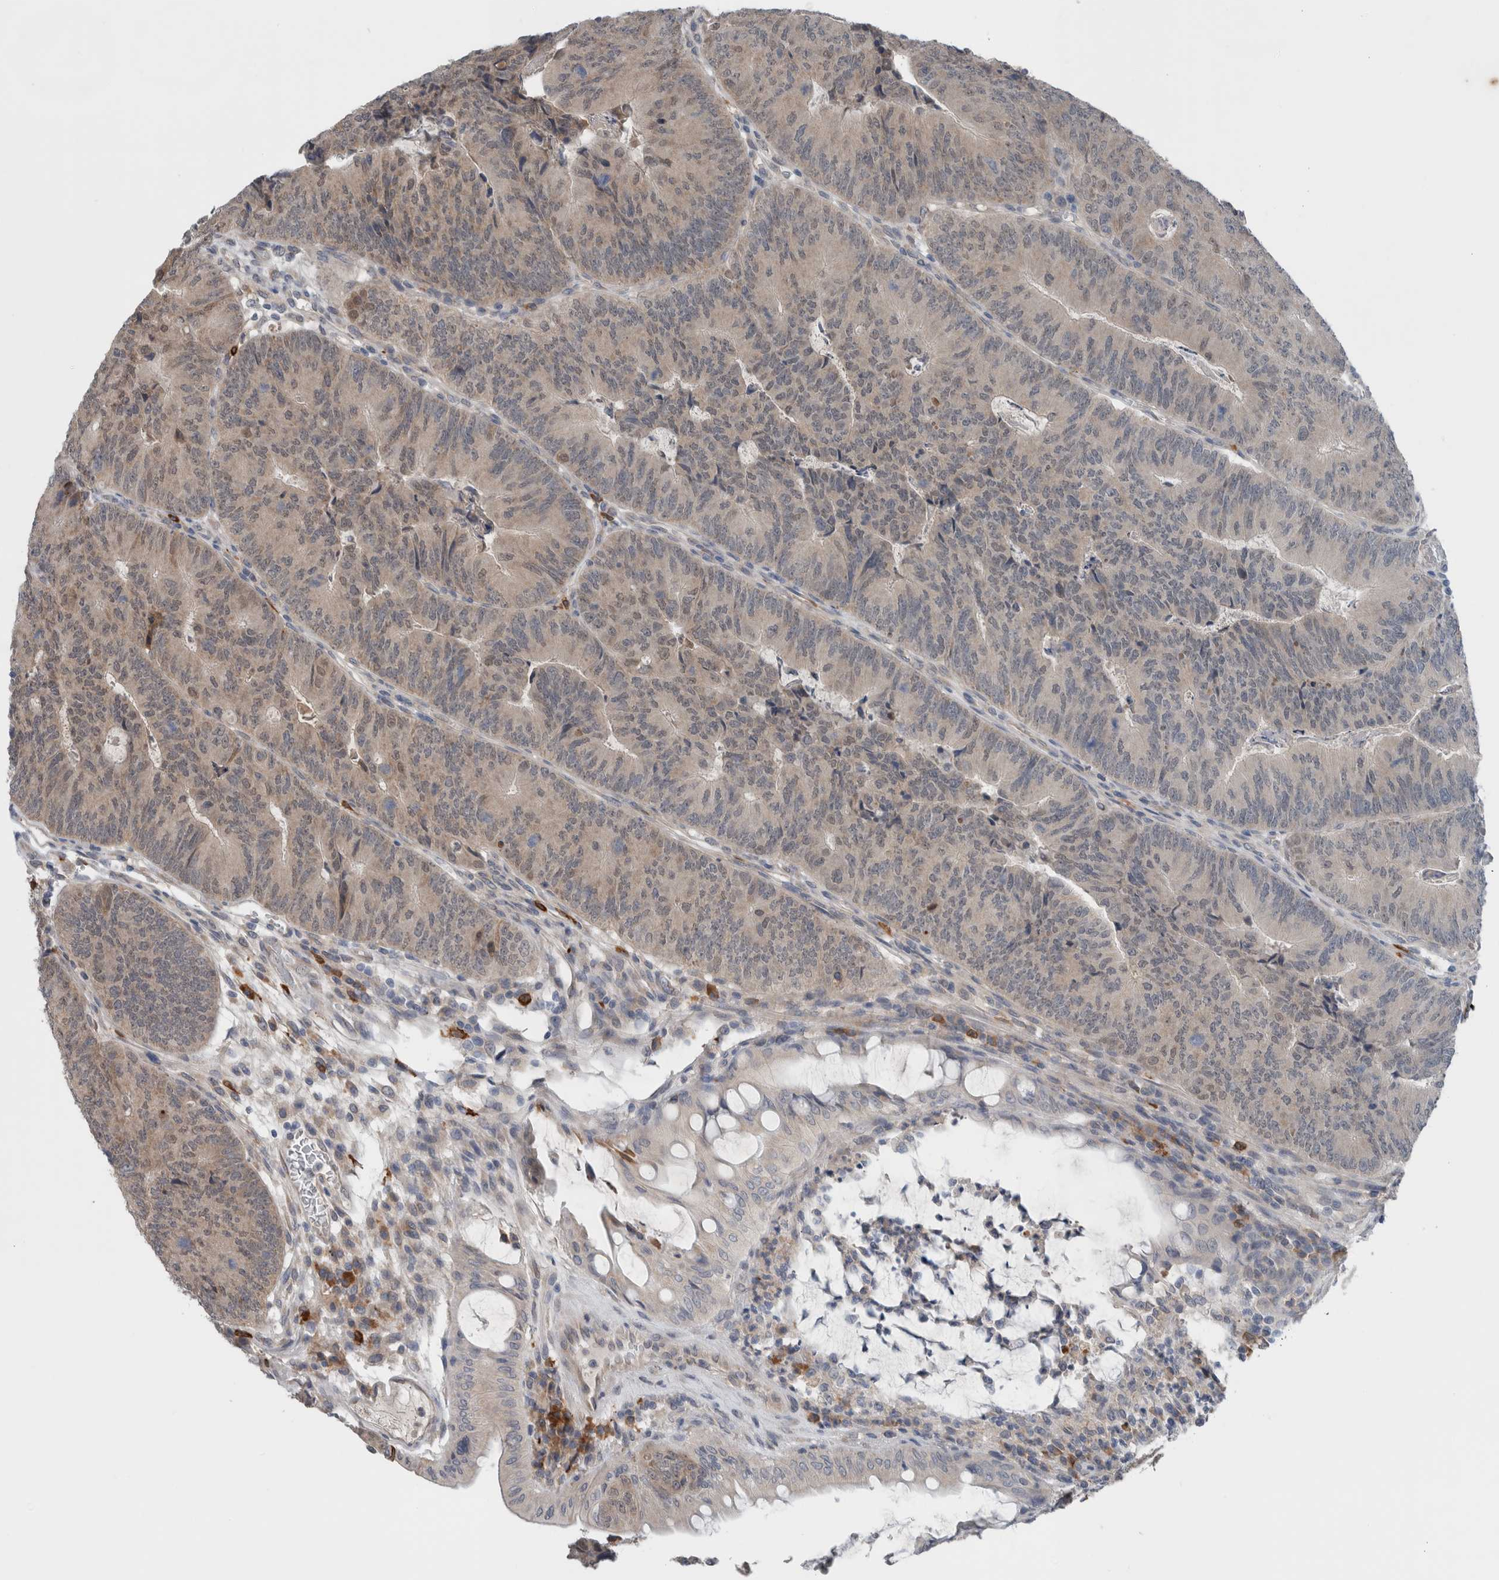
{"staining": {"intensity": "weak", "quantity": "25%-75%", "location": "cytoplasmic/membranous"}, "tissue": "colorectal cancer", "cell_type": "Tumor cells", "image_type": "cancer", "snomed": [{"axis": "morphology", "description": "Adenocarcinoma, NOS"}, {"axis": "topography", "description": "Colon"}], "caption": "The immunohistochemical stain labels weak cytoplasmic/membranous staining in tumor cells of colorectal cancer tissue.", "gene": "CRNN", "patient": {"sex": "female", "age": 67}}